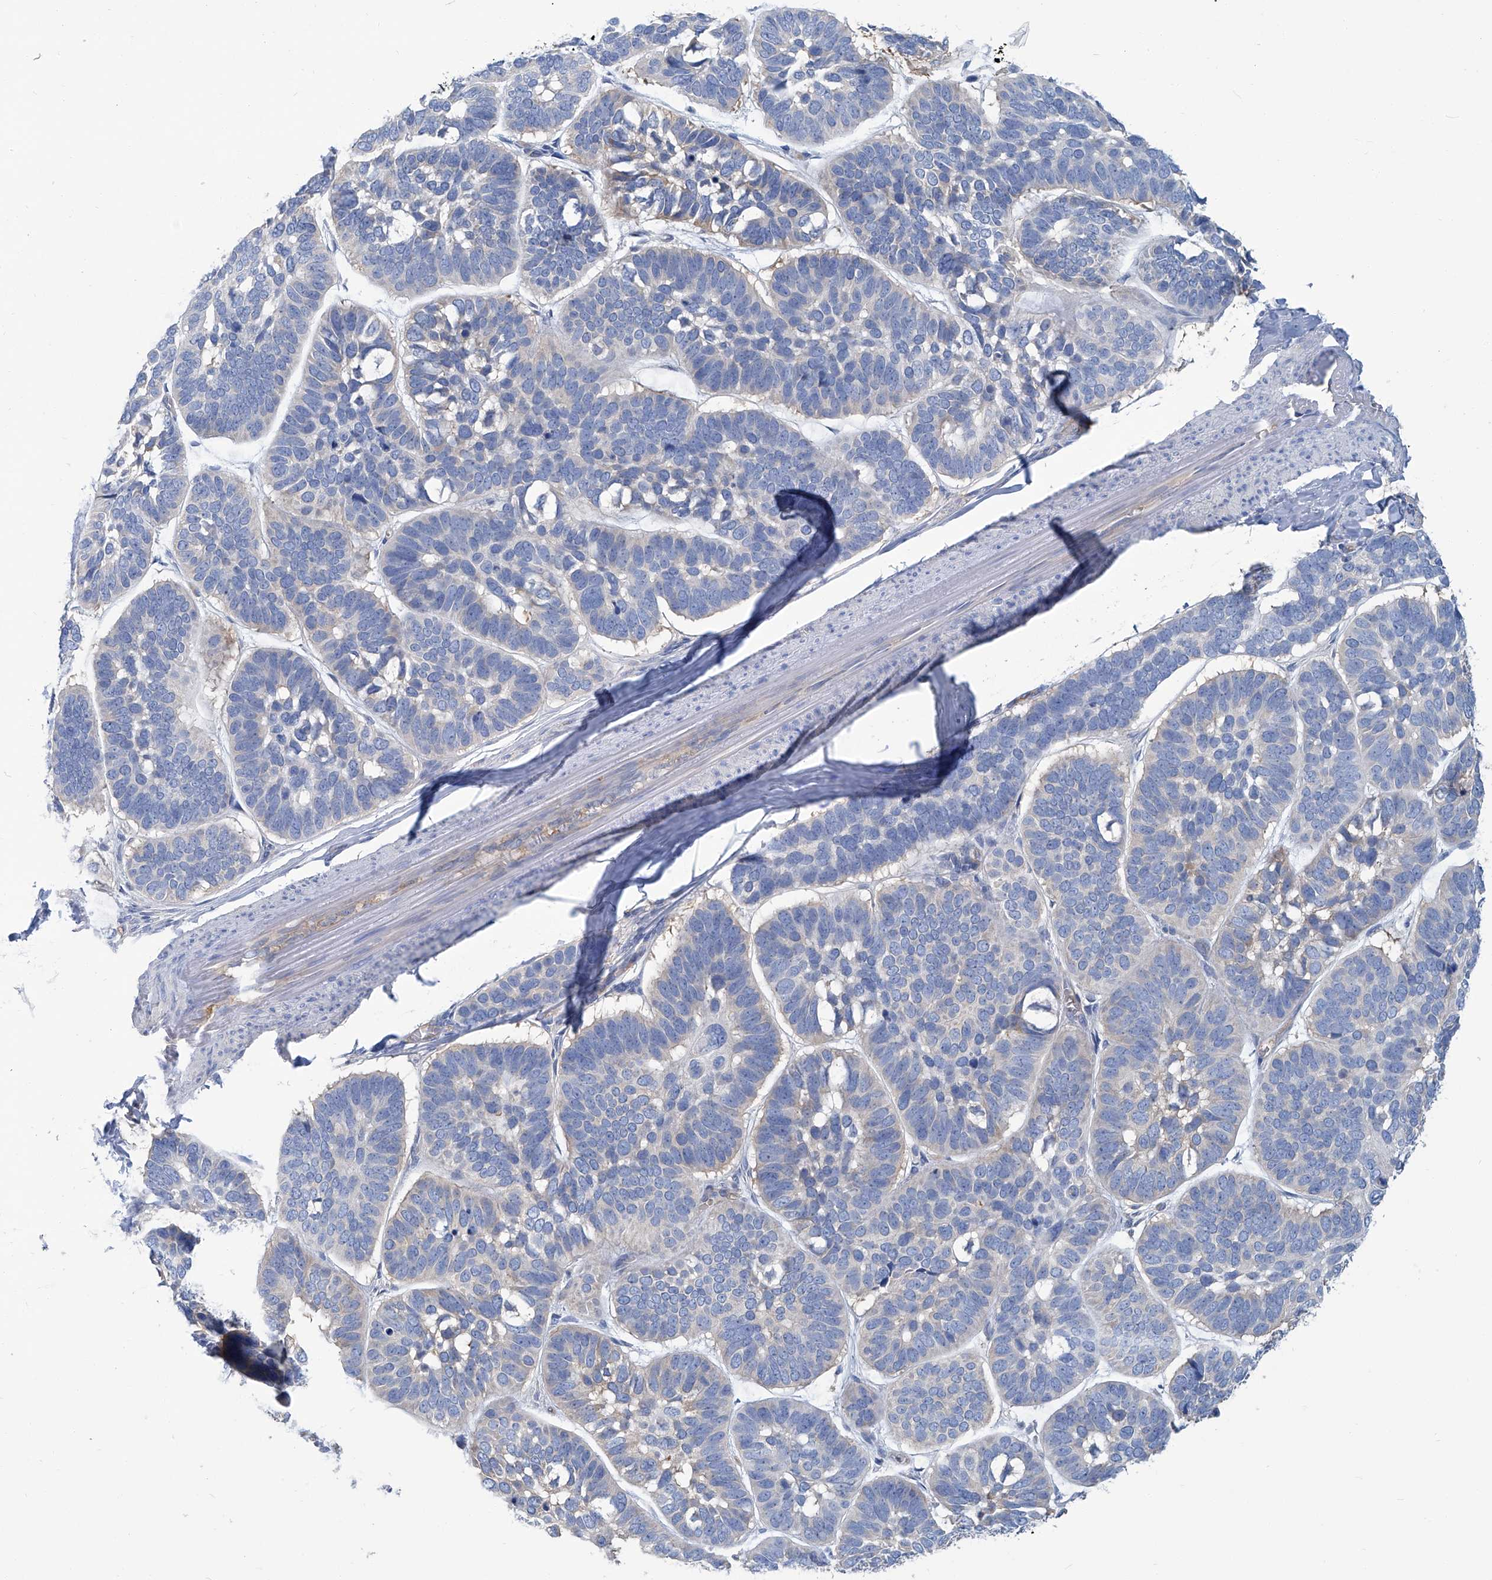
{"staining": {"intensity": "negative", "quantity": "none", "location": "none"}, "tissue": "skin cancer", "cell_type": "Tumor cells", "image_type": "cancer", "snomed": [{"axis": "morphology", "description": "Basal cell carcinoma"}, {"axis": "topography", "description": "Skin"}], "caption": "An immunohistochemistry (IHC) histopathology image of skin cancer is shown. There is no staining in tumor cells of skin cancer.", "gene": "PFKL", "patient": {"sex": "male", "age": 62}}